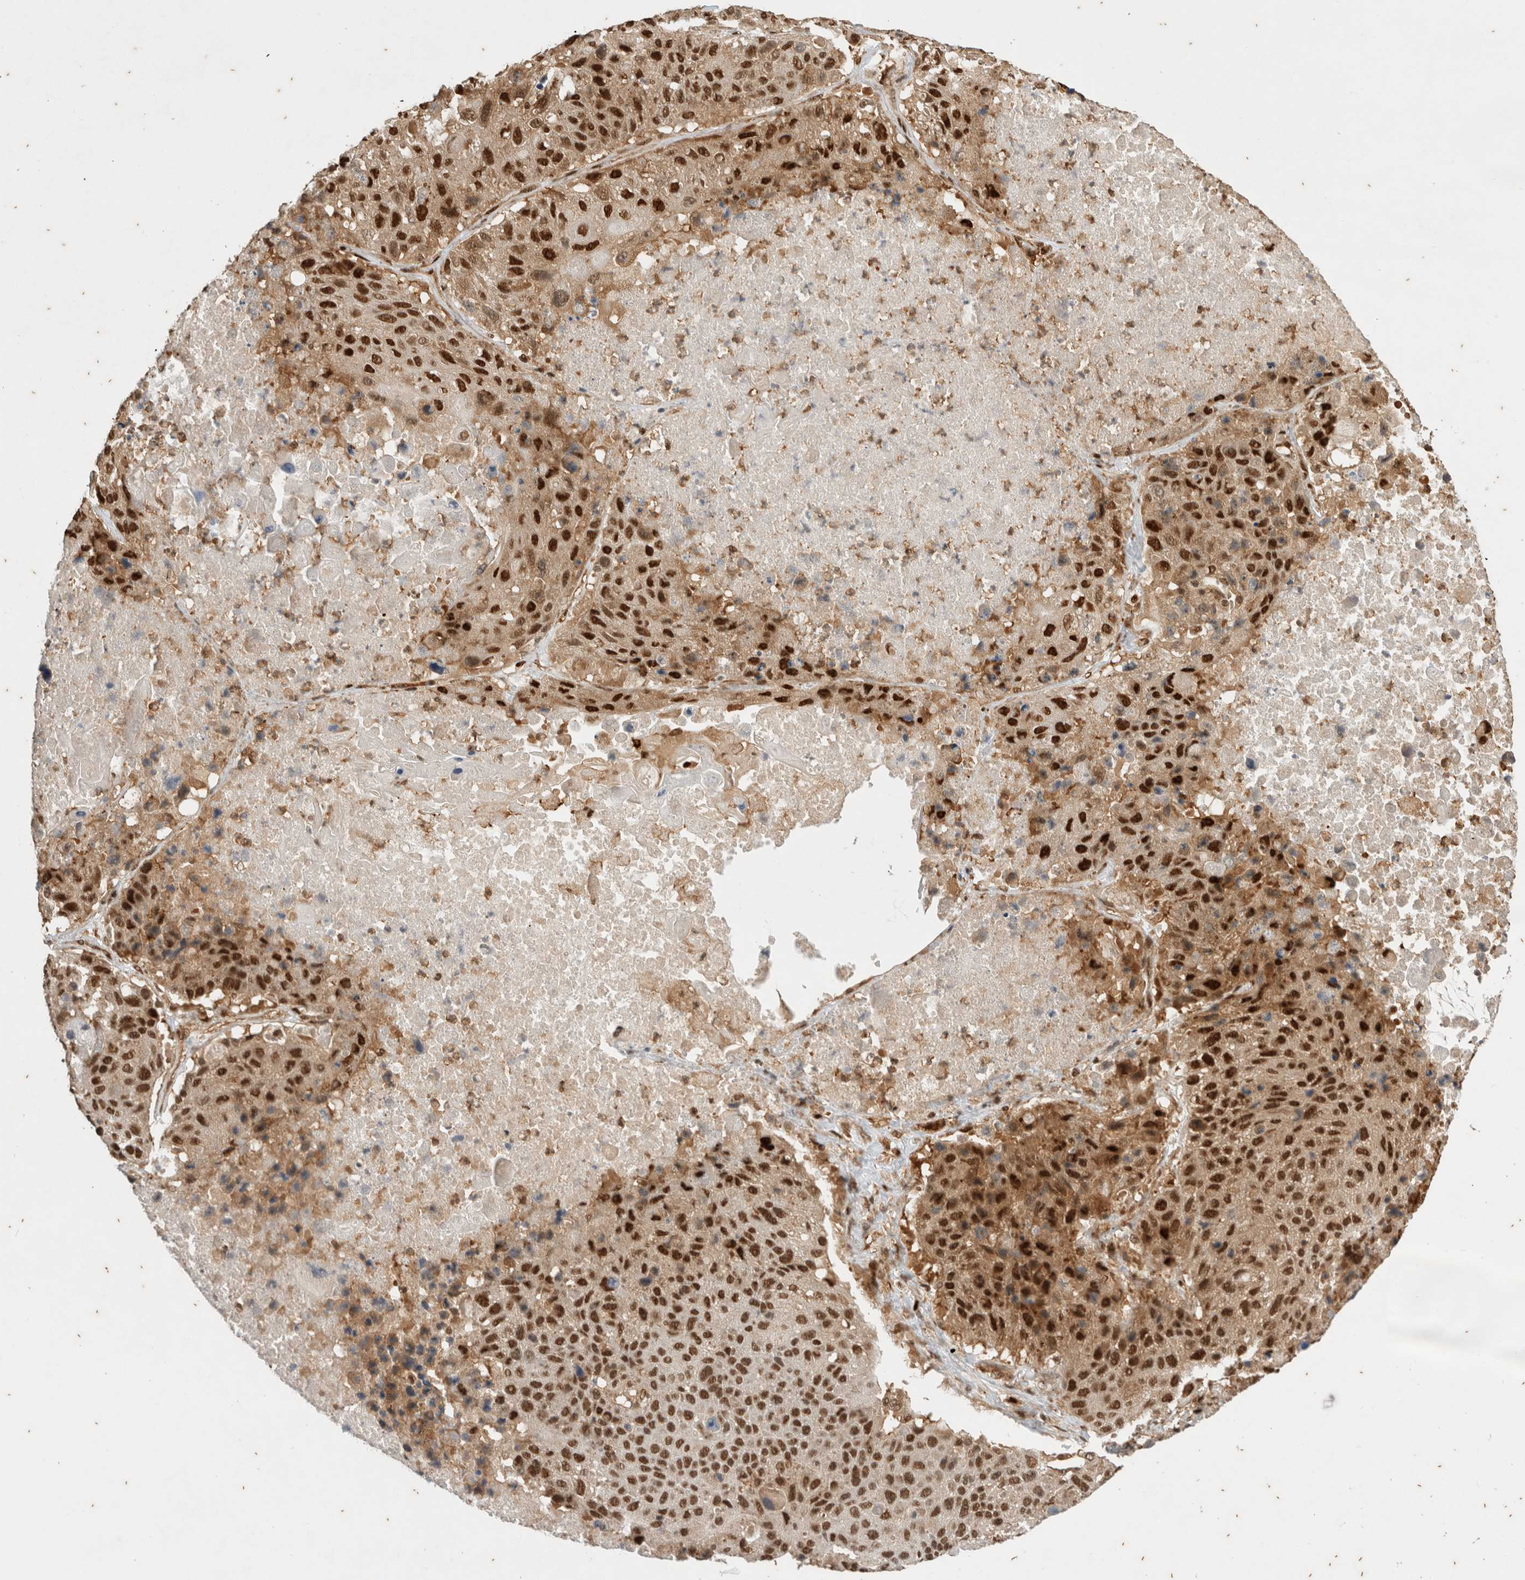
{"staining": {"intensity": "strong", "quantity": ">75%", "location": "cytoplasmic/membranous,nuclear"}, "tissue": "lung cancer", "cell_type": "Tumor cells", "image_type": "cancer", "snomed": [{"axis": "morphology", "description": "Squamous cell carcinoma, NOS"}, {"axis": "topography", "description": "Lung"}], "caption": "The photomicrograph shows immunohistochemical staining of lung cancer. There is strong cytoplasmic/membranous and nuclear staining is identified in about >75% of tumor cells.", "gene": "SNRNP40", "patient": {"sex": "male", "age": 61}}